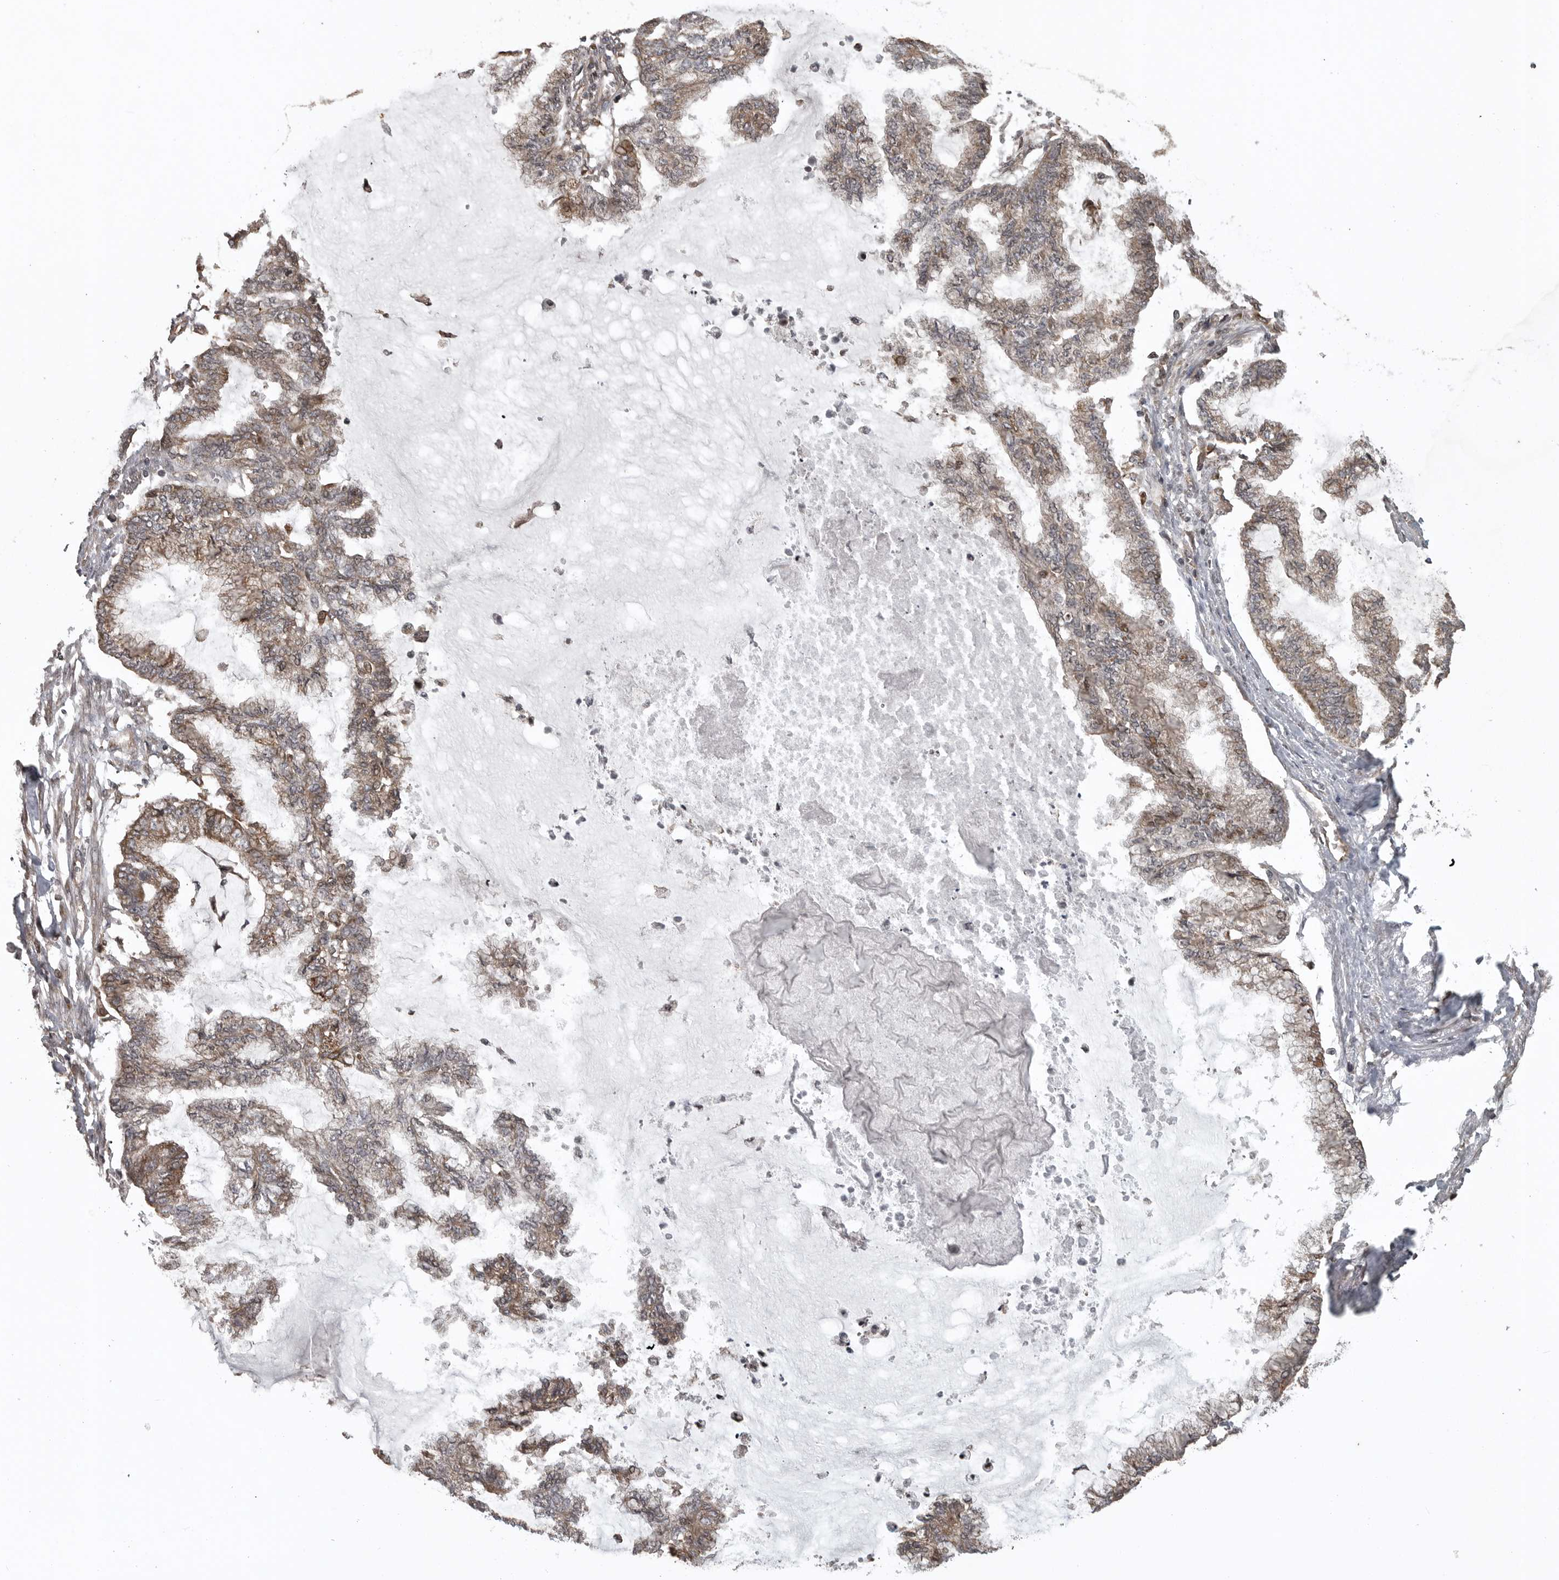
{"staining": {"intensity": "weak", "quantity": ">75%", "location": "cytoplasmic/membranous"}, "tissue": "endometrial cancer", "cell_type": "Tumor cells", "image_type": "cancer", "snomed": [{"axis": "morphology", "description": "Adenocarcinoma, NOS"}, {"axis": "topography", "description": "Endometrium"}], "caption": "Tumor cells reveal low levels of weak cytoplasmic/membranous positivity in approximately >75% of cells in human adenocarcinoma (endometrial).", "gene": "DNAJC8", "patient": {"sex": "female", "age": 86}}